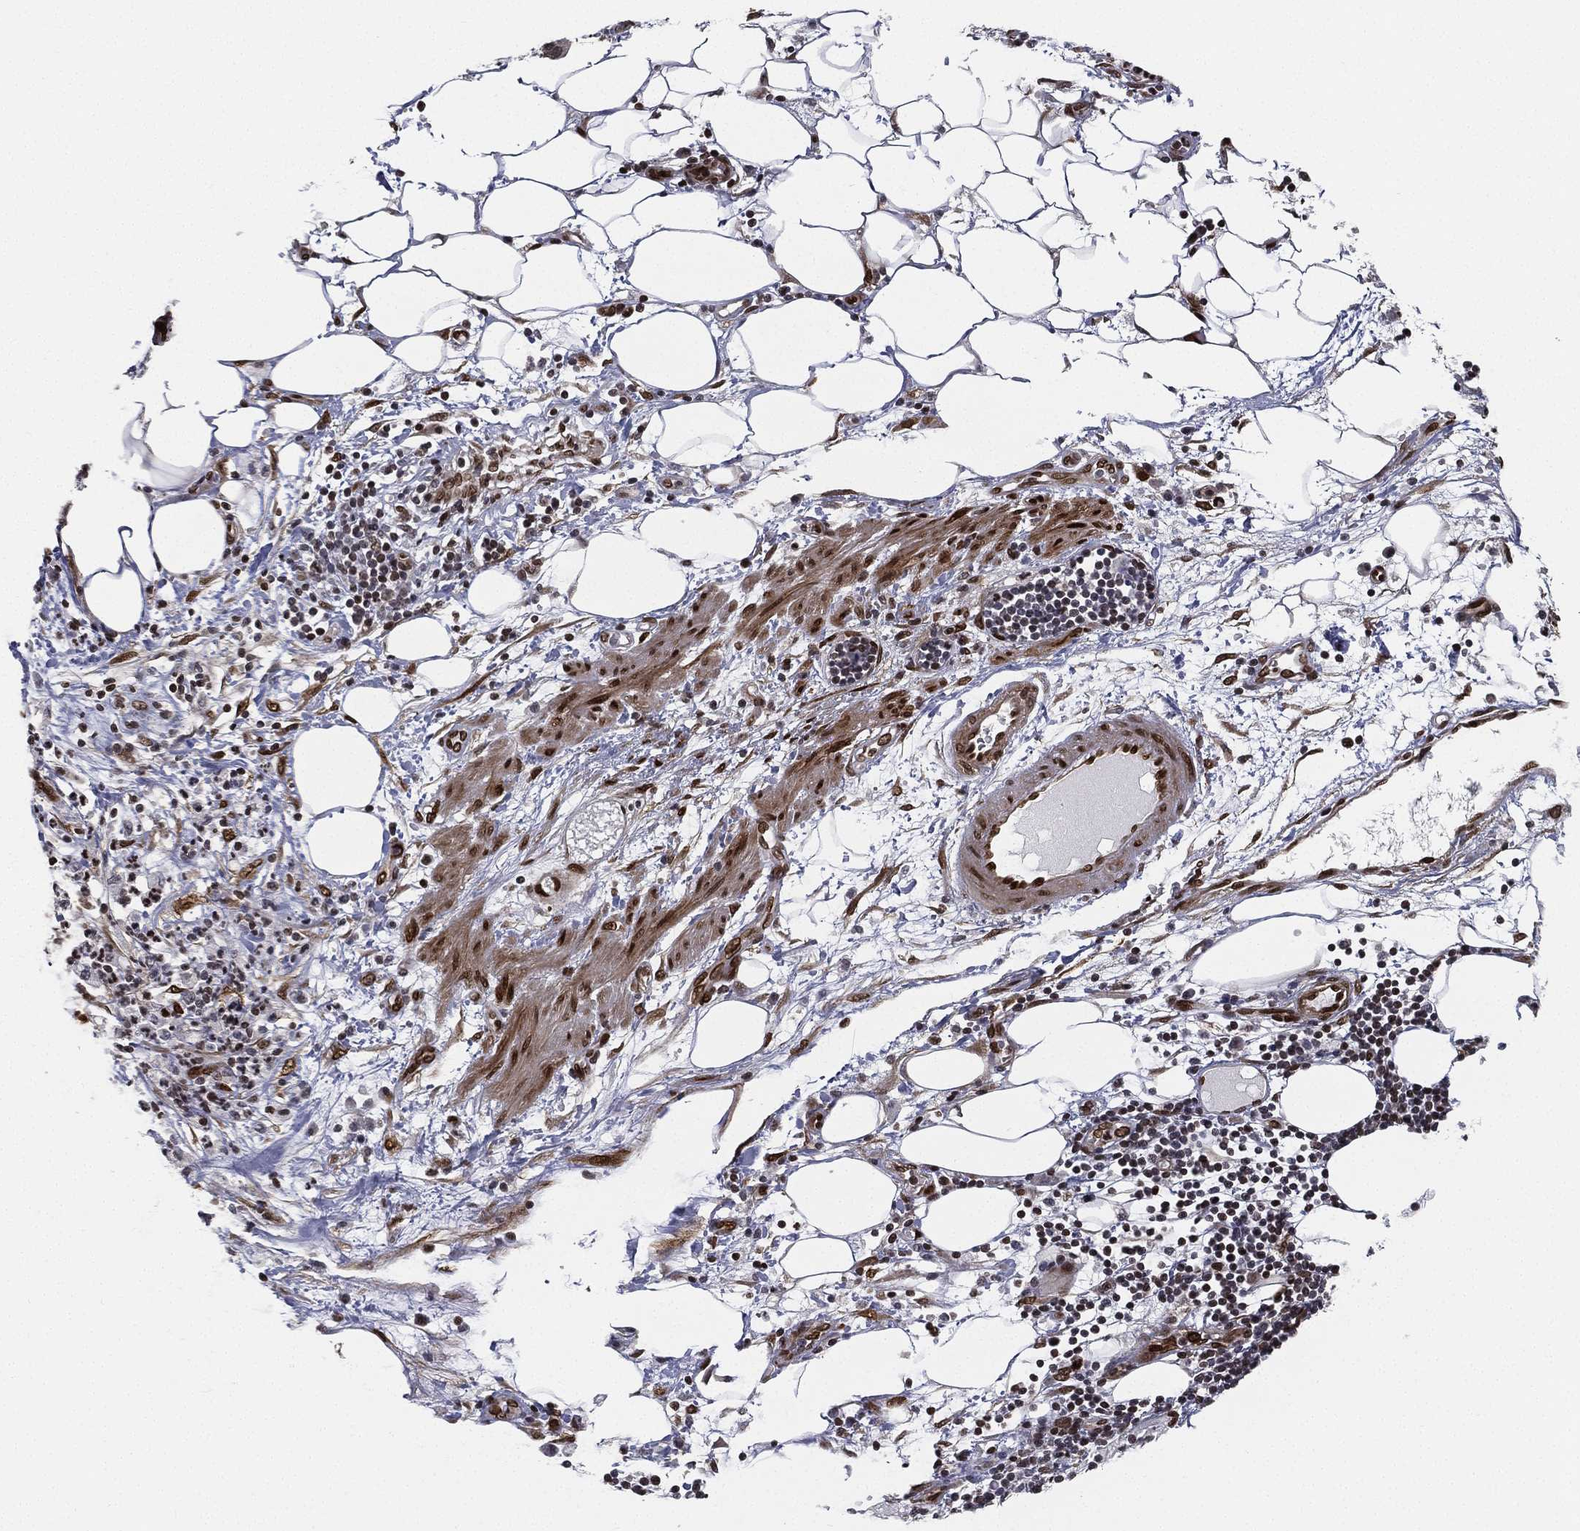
{"staining": {"intensity": "strong", "quantity": "25%-75%", "location": "nuclear"}, "tissue": "pancreatic cancer", "cell_type": "Tumor cells", "image_type": "cancer", "snomed": [{"axis": "morphology", "description": "Adenocarcinoma, NOS"}, {"axis": "topography", "description": "Pancreas"}], "caption": "Protein expression analysis of human adenocarcinoma (pancreatic) reveals strong nuclear staining in approximately 25%-75% of tumor cells. Immunohistochemistry (ihc) stains the protein of interest in brown and the nuclei are stained blue.", "gene": "LMNB1", "patient": {"sex": "male", "age": 71}}